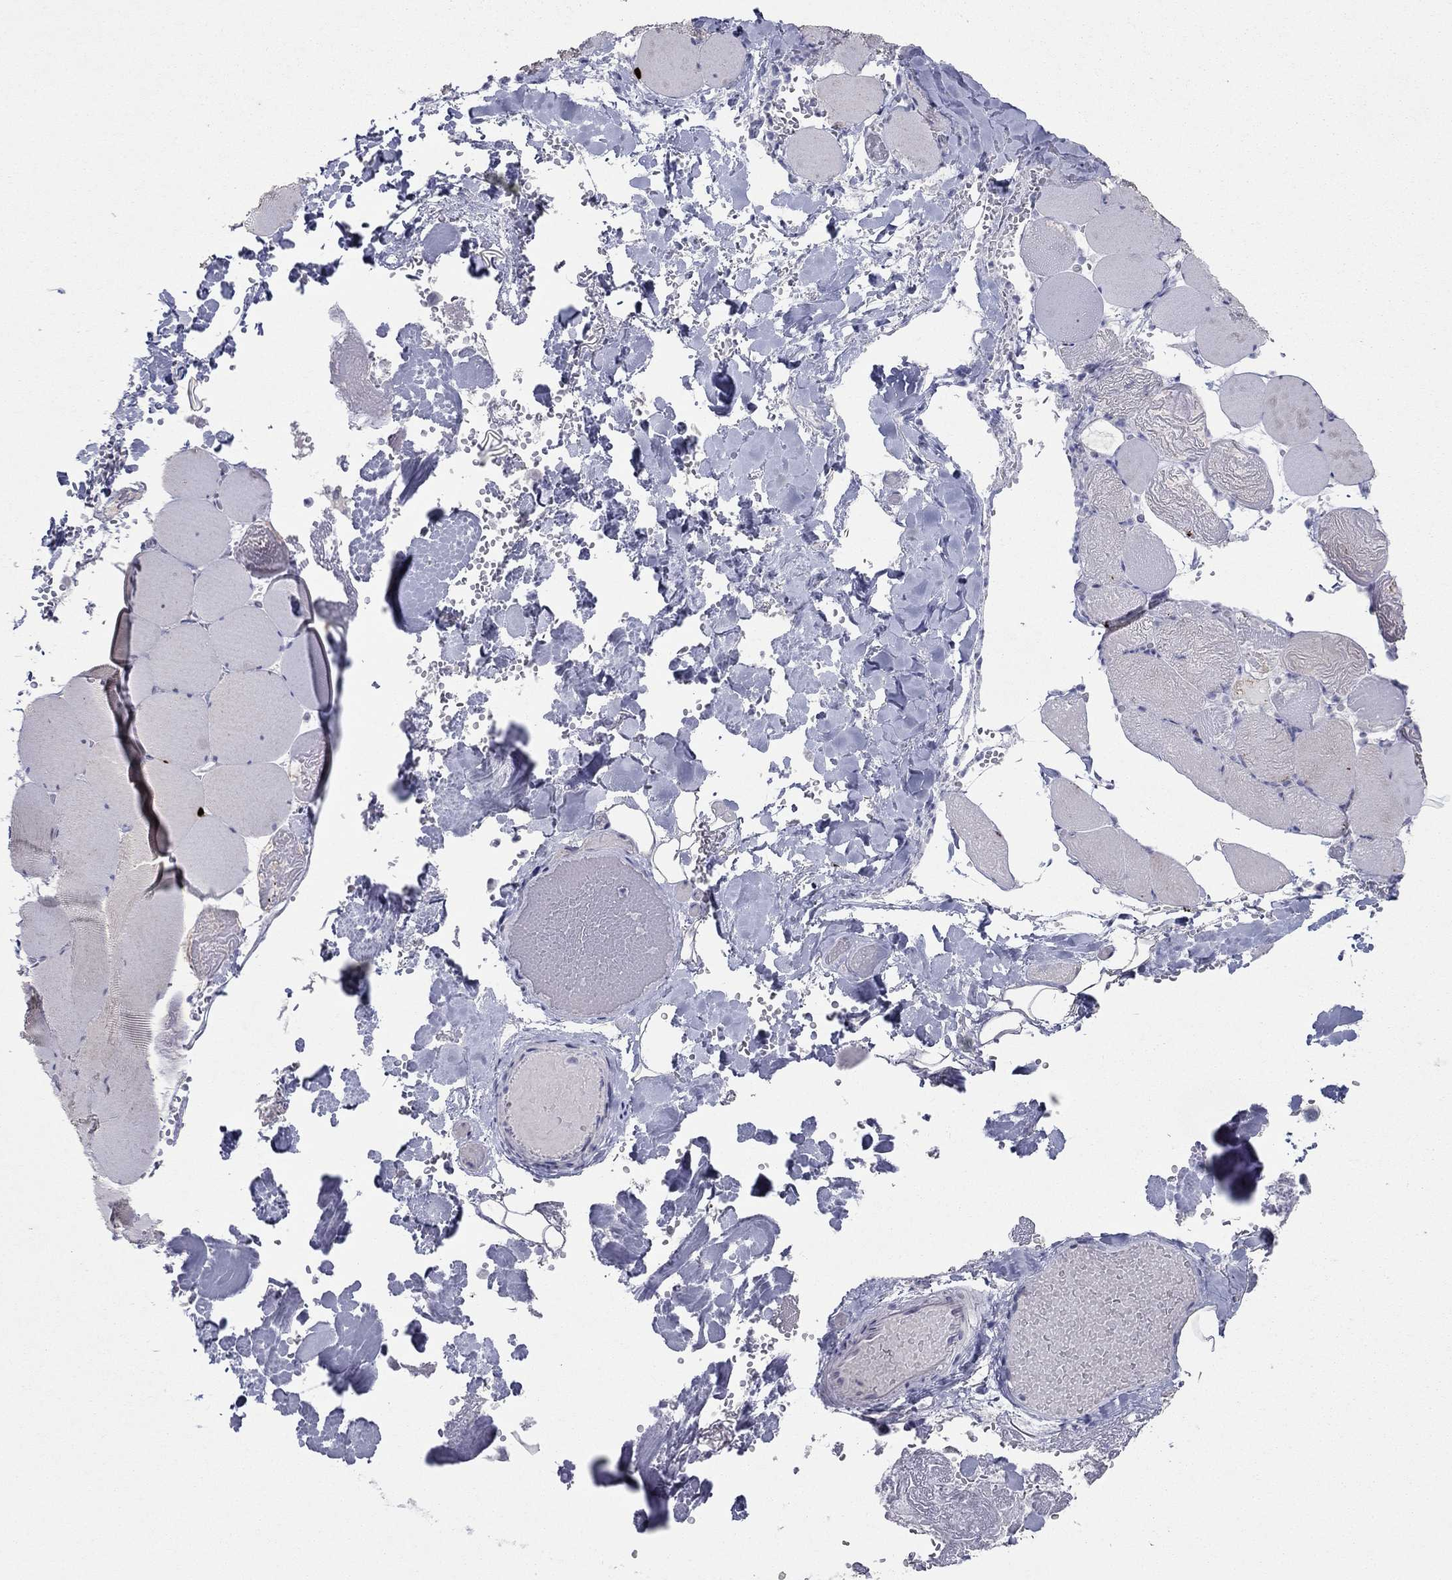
{"staining": {"intensity": "negative", "quantity": "none", "location": "none"}, "tissue": "skeletal muscle", "cell_type": "Myocytes", "image_type": "normal", "snomed": [{"axis": "morphology", "description": "Normal tissue, NOS"}, {"axis": "morphology", "description": "Malignant melanoma, Metastatic site"}, {"axis": "topography", "description": "Skeletal muscle"}], "caption": "This is an immunohistochemistry (IHC) image of benign skeletal muscle. There is no staining in myocytes.", "gene": "ITGAE", "patient": {"sex": "male", "age": 50}}